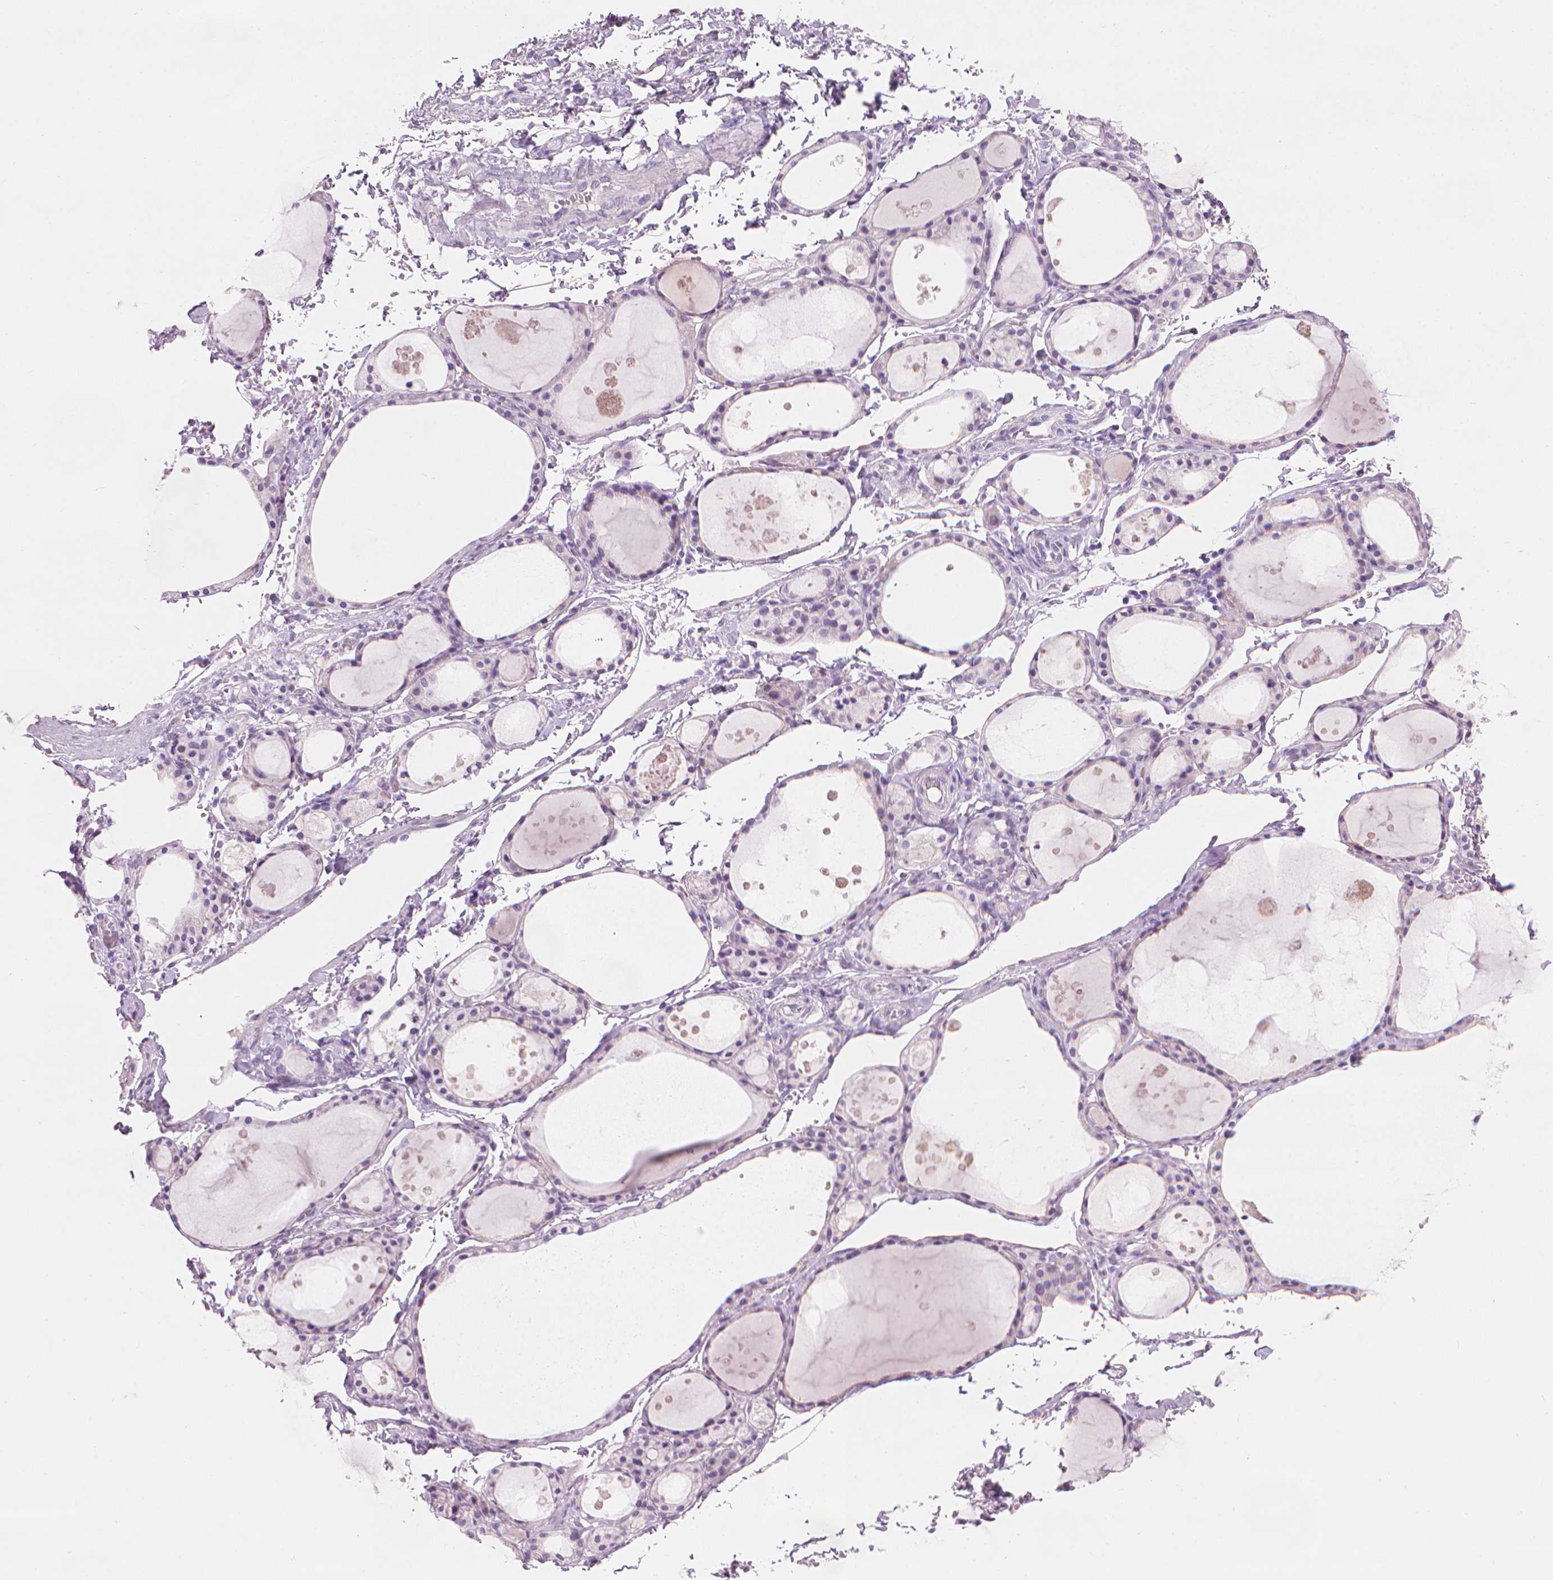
{"staining": {"intensity": "negative", "quantity": "none", "location": "none"}, "tissue": "thyroid gland", "cell_type": "Glandular cells", "image_type": "normal", "snomed": [{"axis": "morphology", "description": "Normal tissue, NOS"}, {"axis": "topography", "description": "Thyroid gland"}], "caption": "Immunohistochemistry (IHC) of benign human thyroid gland reveals no expression in glandular cells. (Brightfield microscopy of DAB immunohistochemistry (IHC) at high magnification).", "gene": "MLANA", "patient": {"sex": "male", "age": 68}}